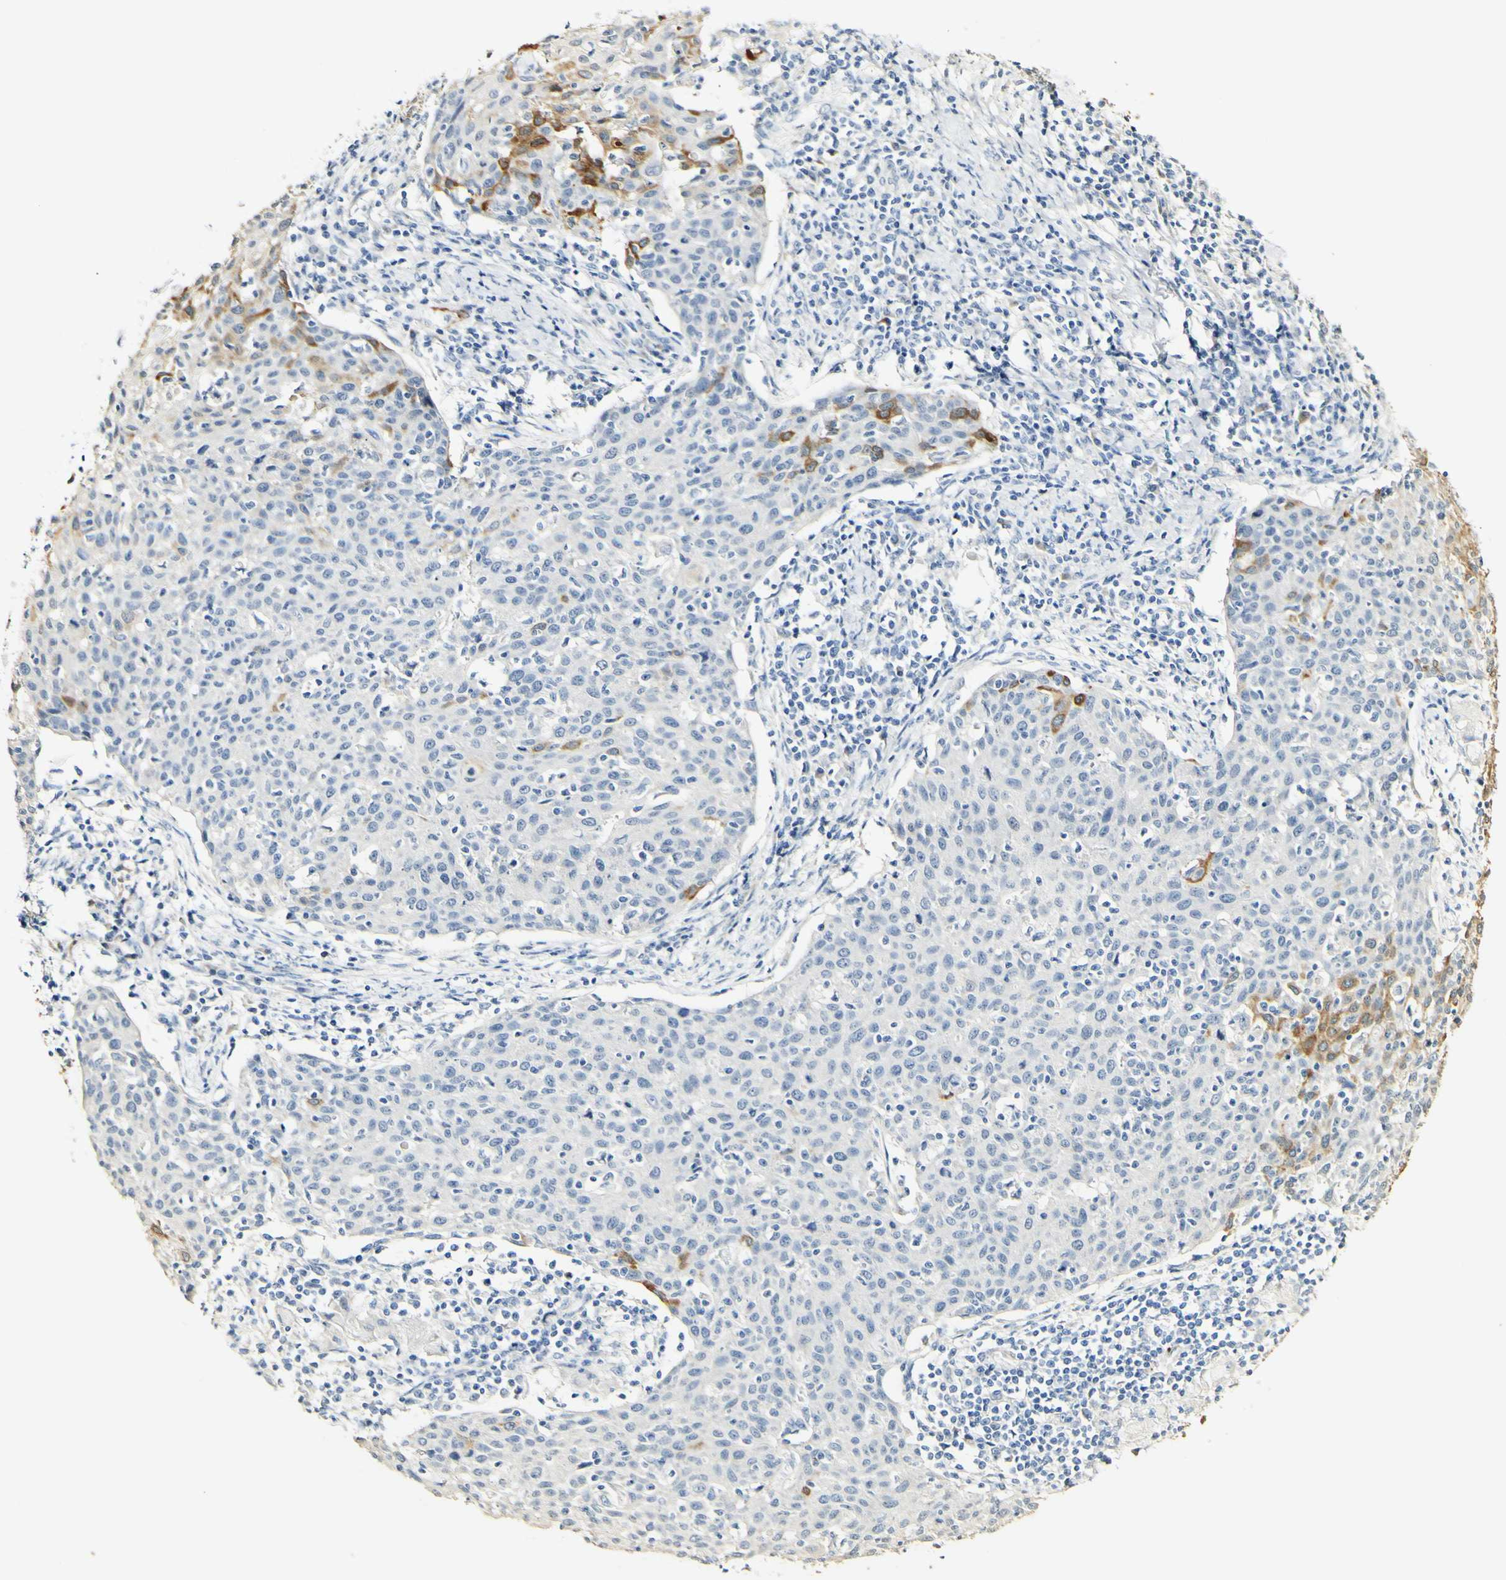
{"staining": {"intensity": "moderate", "quantity": "<25%", "location": "cytoplasmic/membranous"}, "tissue": "cervical cancer", "cell_type": "Tumor cells", "image_type": "cancer", "snomed": [{"axis": "morphology", "description": "Squamous cell carcinoma, NOS"}, {"axis": "topography", "description": "Cervix"}], "caption": "The histopathology image demonstrates staining of squamous cell carcinoma (cervical), revealing moderate cytoplasmic/membranous protein positivity (brown color) within tumor cells. The staining was performed using DAB to visualize the protein expression in brown, while the nuclei were stained in blue with hematoxylin (Magnification: 20x).", "gene": "FMO3", "patient": {"sex": "female", "age": 38}}